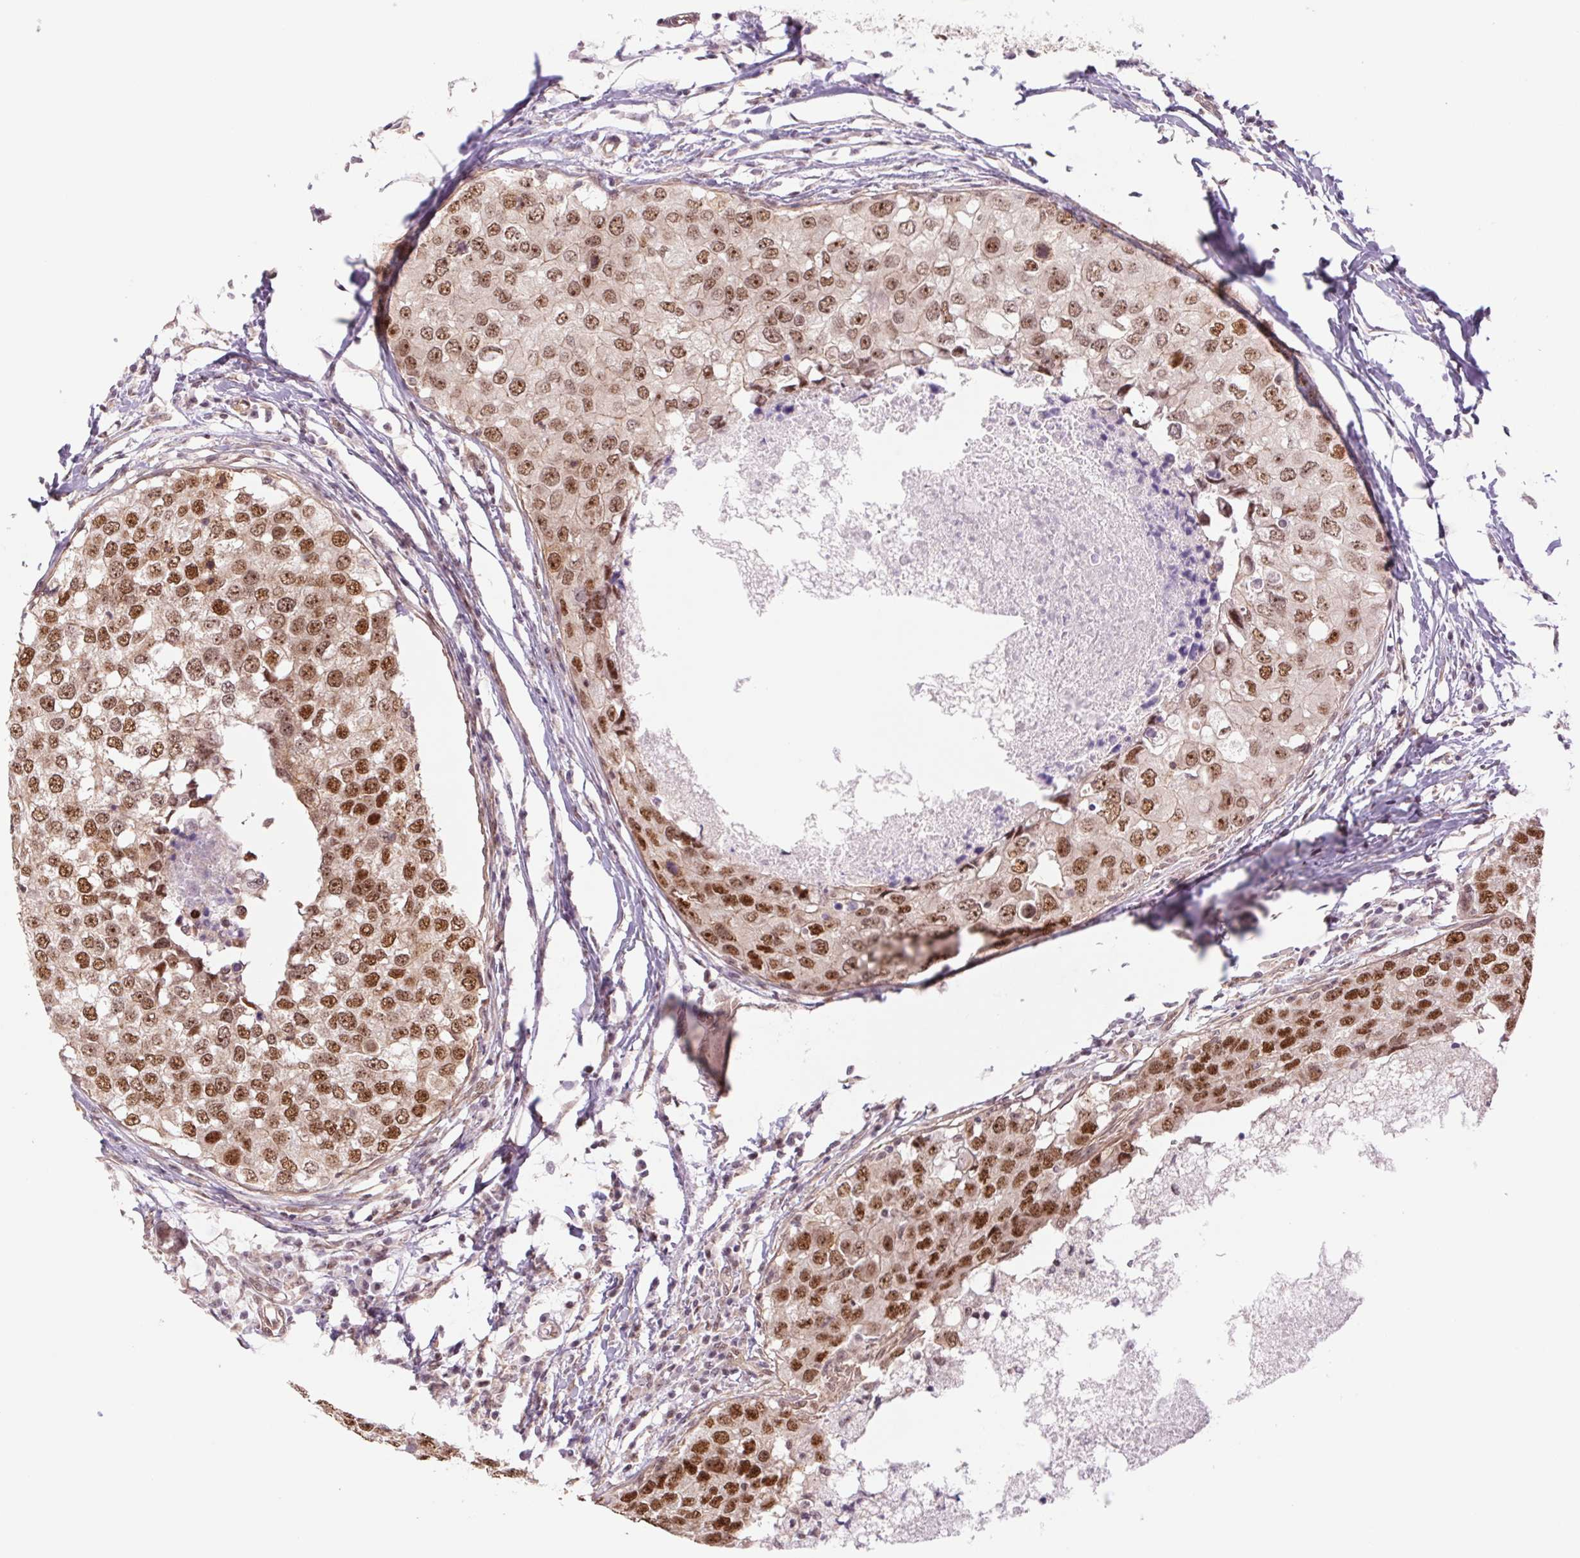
{"staining": {"intensity": "strong", "quantity": ">75%", "location": "nuclear"}, "tissue": "breast cancer", "cell_type": "Tumor cells", "image_type": "cancer", "snomed": [{"axis": "morphology", "description": "Duct carcinoma"}, {"axis": "topography", "description": "Breast"}], "caption": "Breast cancer (invasive ductal carcinoma) stained with DAB immunohistochemistry (IHC) displays high levels of strong nuclear expression in about >75% of tumor cells. Using DAB (brown) and hematoxylin (blue) stains, captured at high magnification using brightfield microscopy.", "gene": "CWC25", "patient": {"sex": "female", "age": 27}}